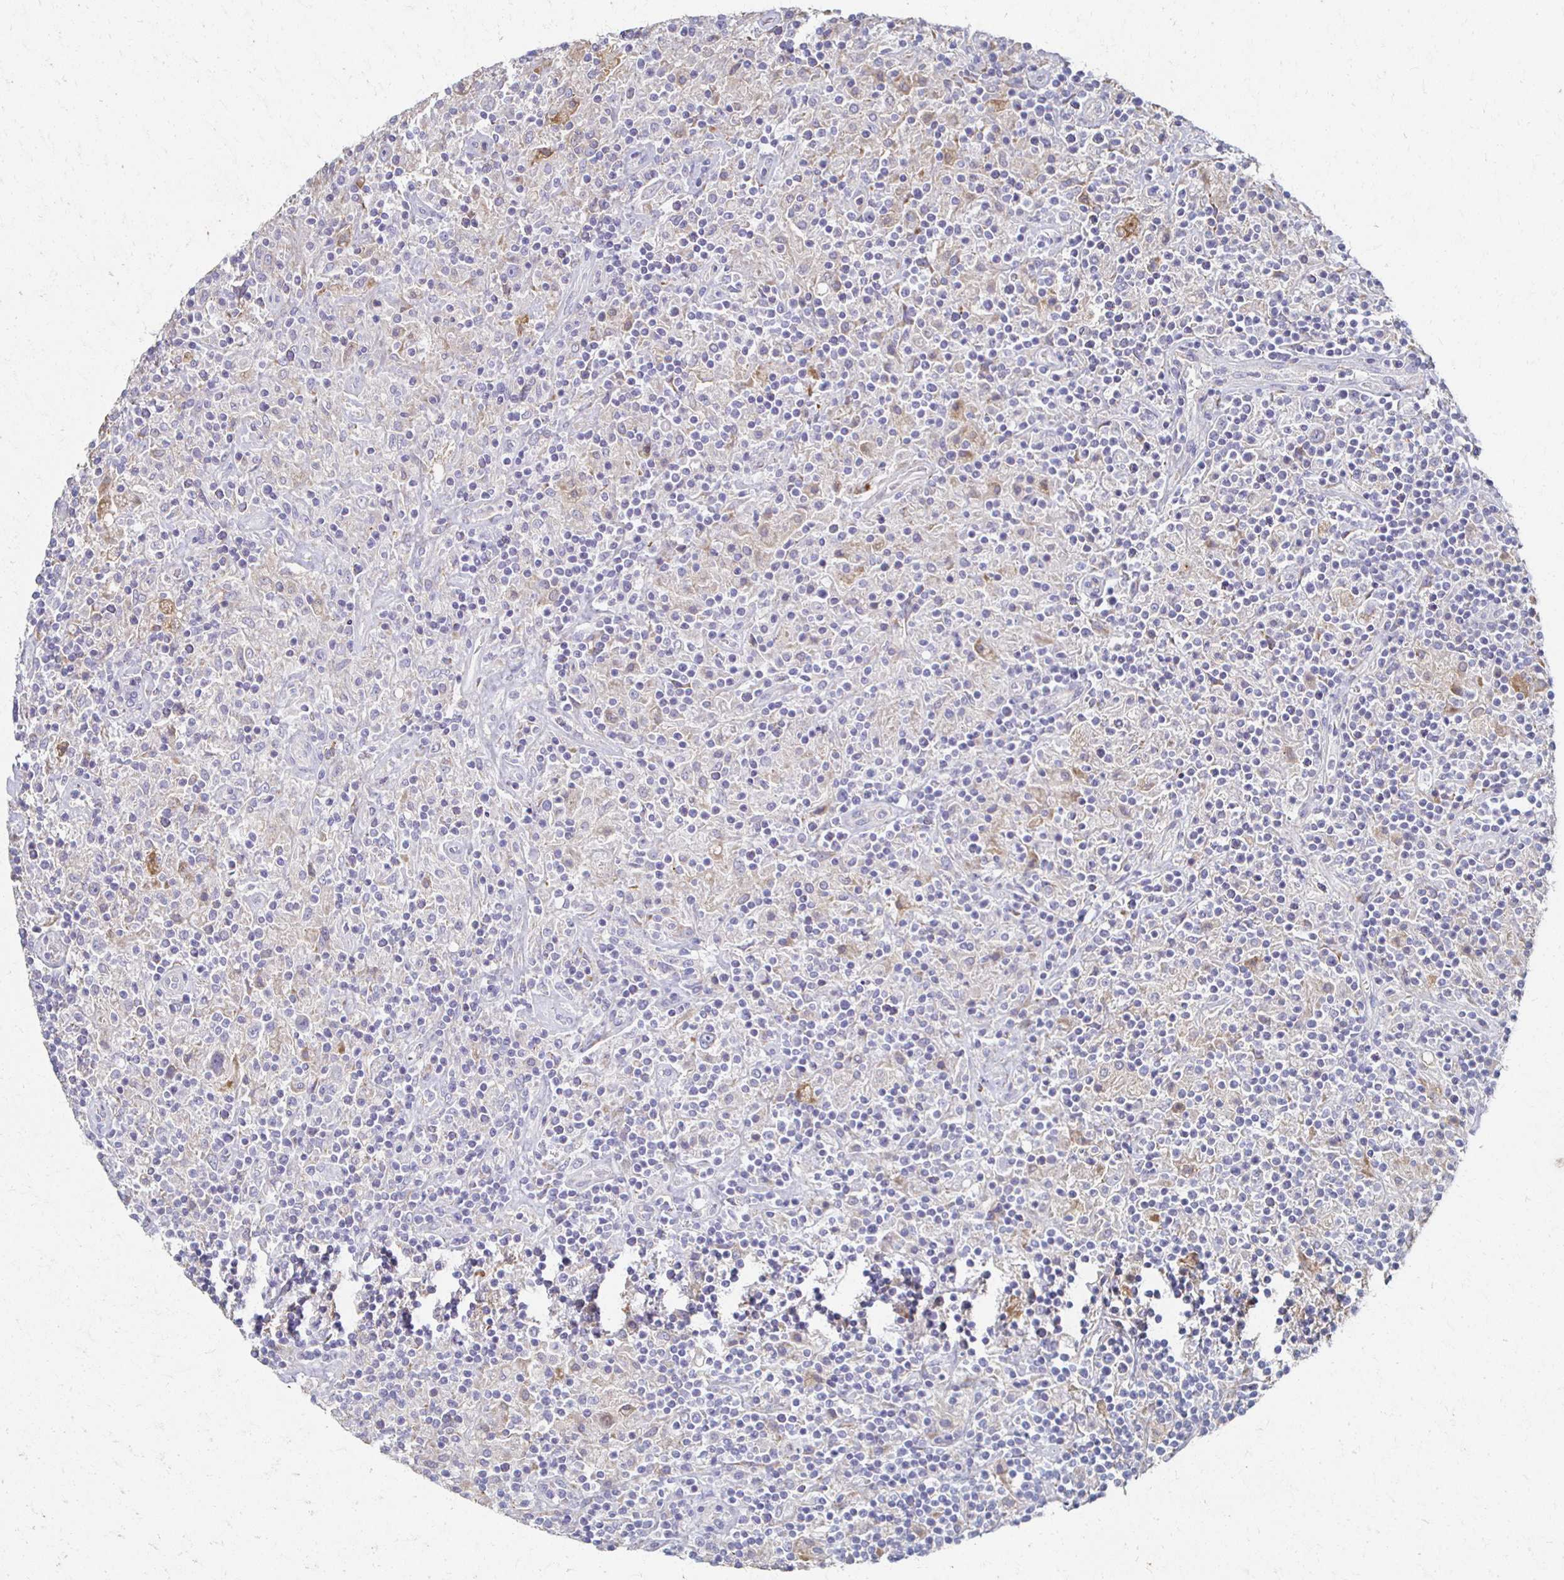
{"staining": {"intensity": "moderate", "quantity": "<25%", "location": "cytoplasmic/membranous"}, "tissue": "lymphoma", "cell_type": "Tumor cells", "image_type": "cancer", "snomed": [{"axis": "morphology", "description": "Hodgkin's disease, NOS"}, {"axis": "topography", "description": "Lymph node"}], "caption": "Lymphoma stained for a protein (brown) shows moderate cytoplasmic/membranous positive expression in approximately <25% of tumor cells.", "gene": "CX3CR1", "patient": {"sex": "male", "age": 70}}